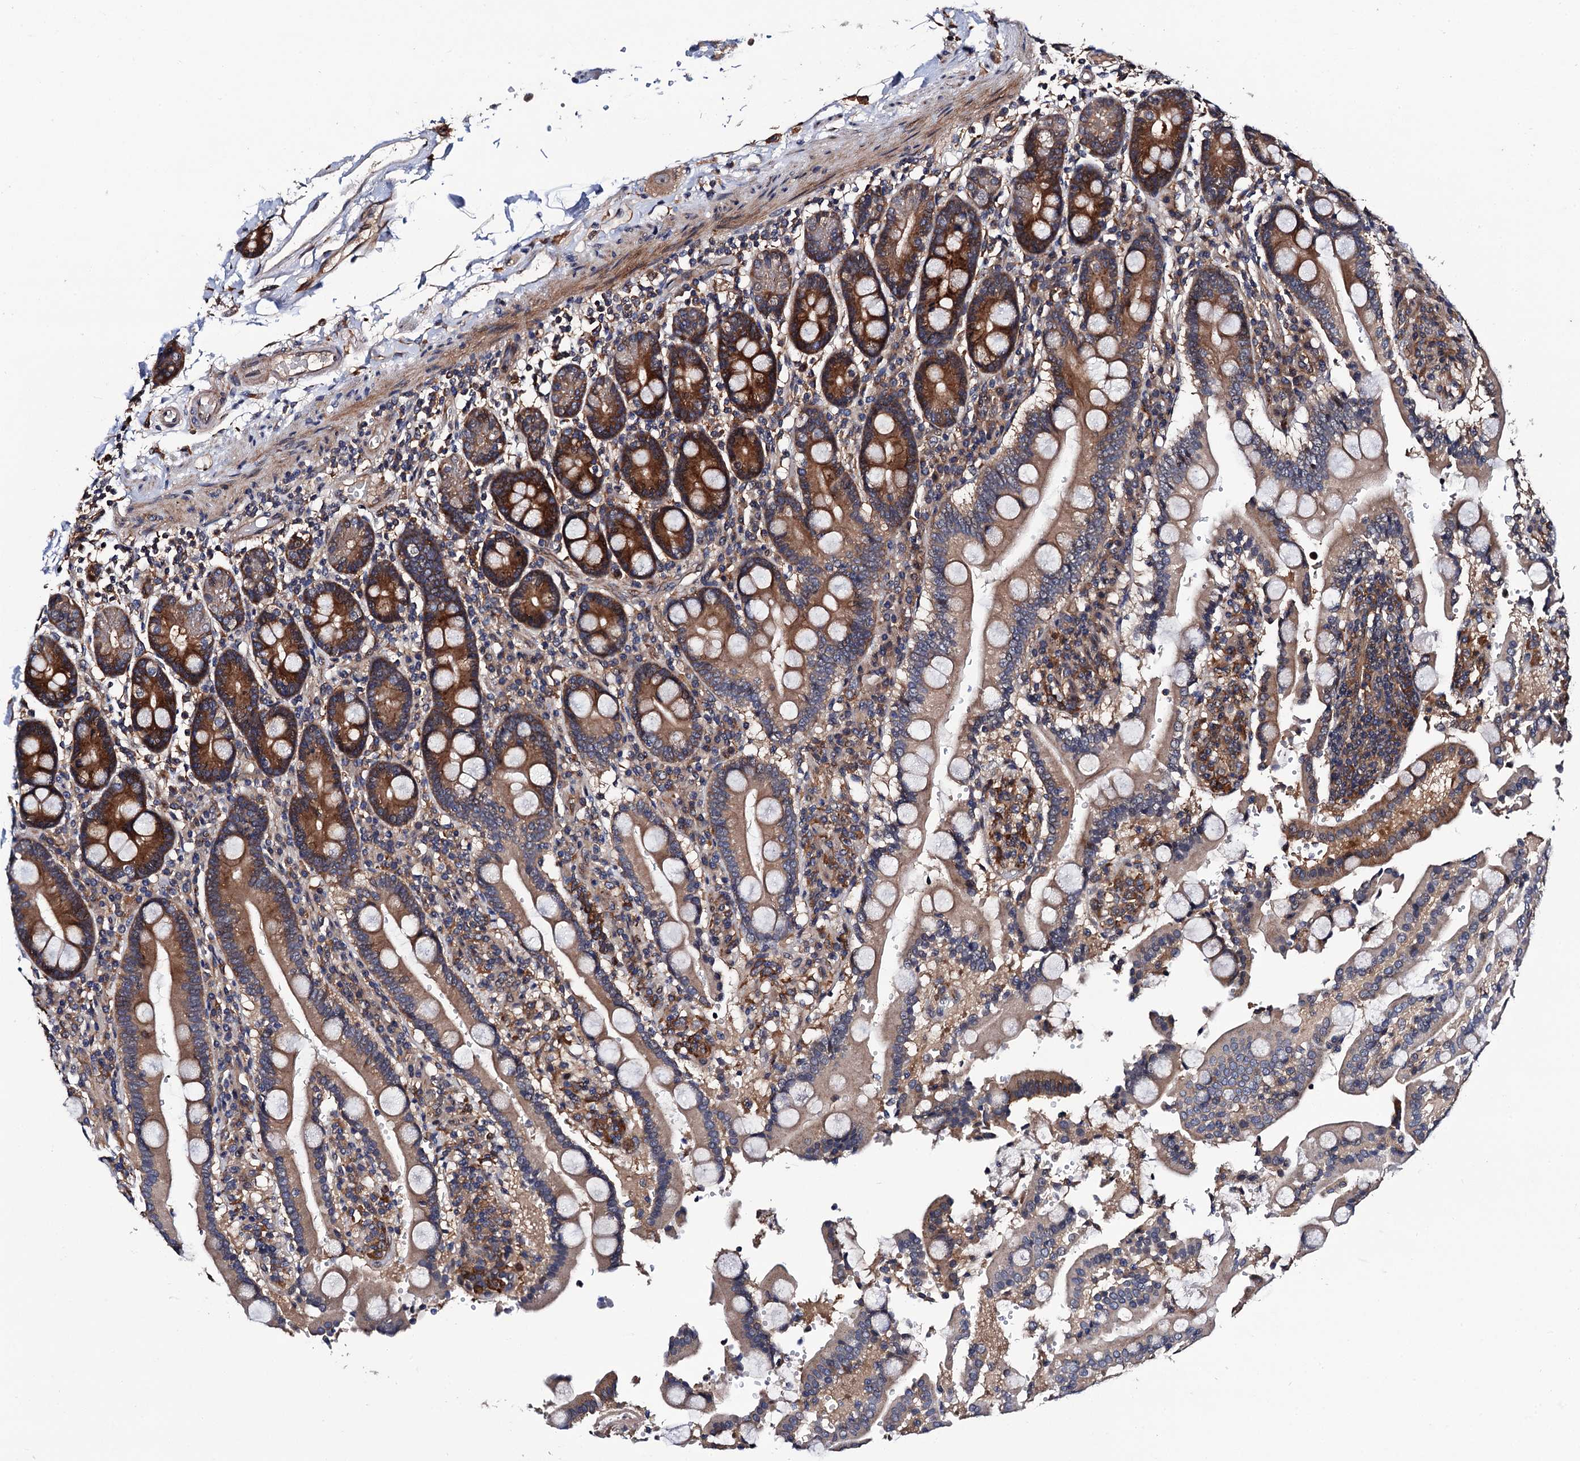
{"staining": {"intensity": "strong", "quantity": ">75%", "location": "cytoplasmic/membranous"}, "tissue": "duodenum", "cell_type": "Glandular cells", "image_type": "normal", "snomed": [{"axis": "morphology", "description": "Normal tissue, NOS"}, {"axis": "topography", "description": "Small intestine, NOS"}], "caption": "Approximately >75% of glandular cells in benign human duodenum demonstrate strong cytoplasmic/membranous protein staining as visualized by brown immunohistochemical staining.", "gene": "VPS35", "patient": {"sex": "female", "age": 71}}